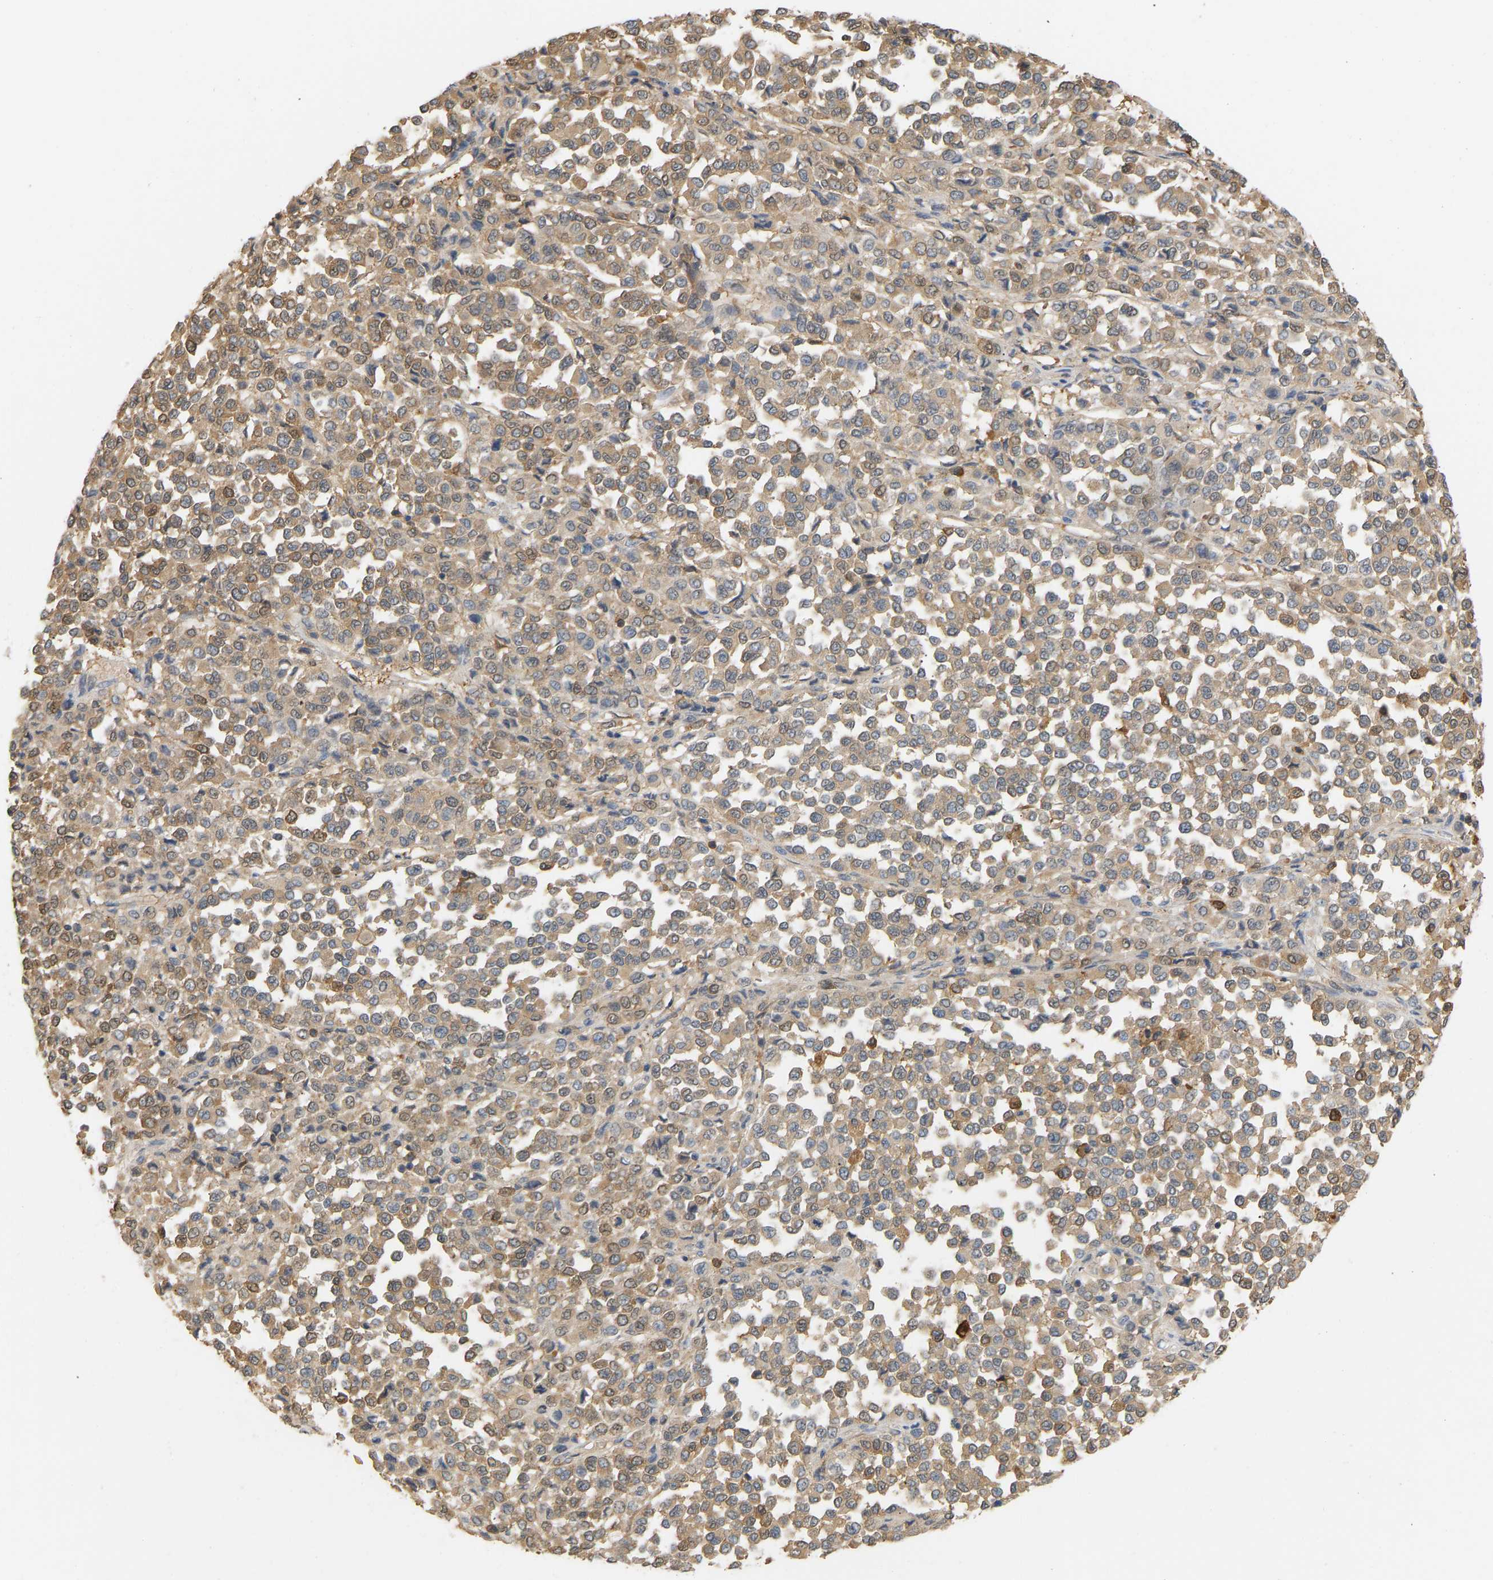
{"staining": {"intensity": "moderate", "quantity": ">75%", "location": "cytoplasmic/membranous"}, "tissue": "melanoma", "cell_type": "Tumor cells", "image_type": "cancer", "snomed": [{"axis": "morphology", "description": "Malignant melanoma, Metastatic site"}, {"axis": "topography", "description": "Pancreas"}], "caption": "A high-resolution photomicrograph shows immunohistochemistry staining of melanoma, which reveals moderate cytoplasmic/membranous expression in about >75% of tumor cells.", "gene": "ENO1", "patient": {"sex": "female", "age": 30}}